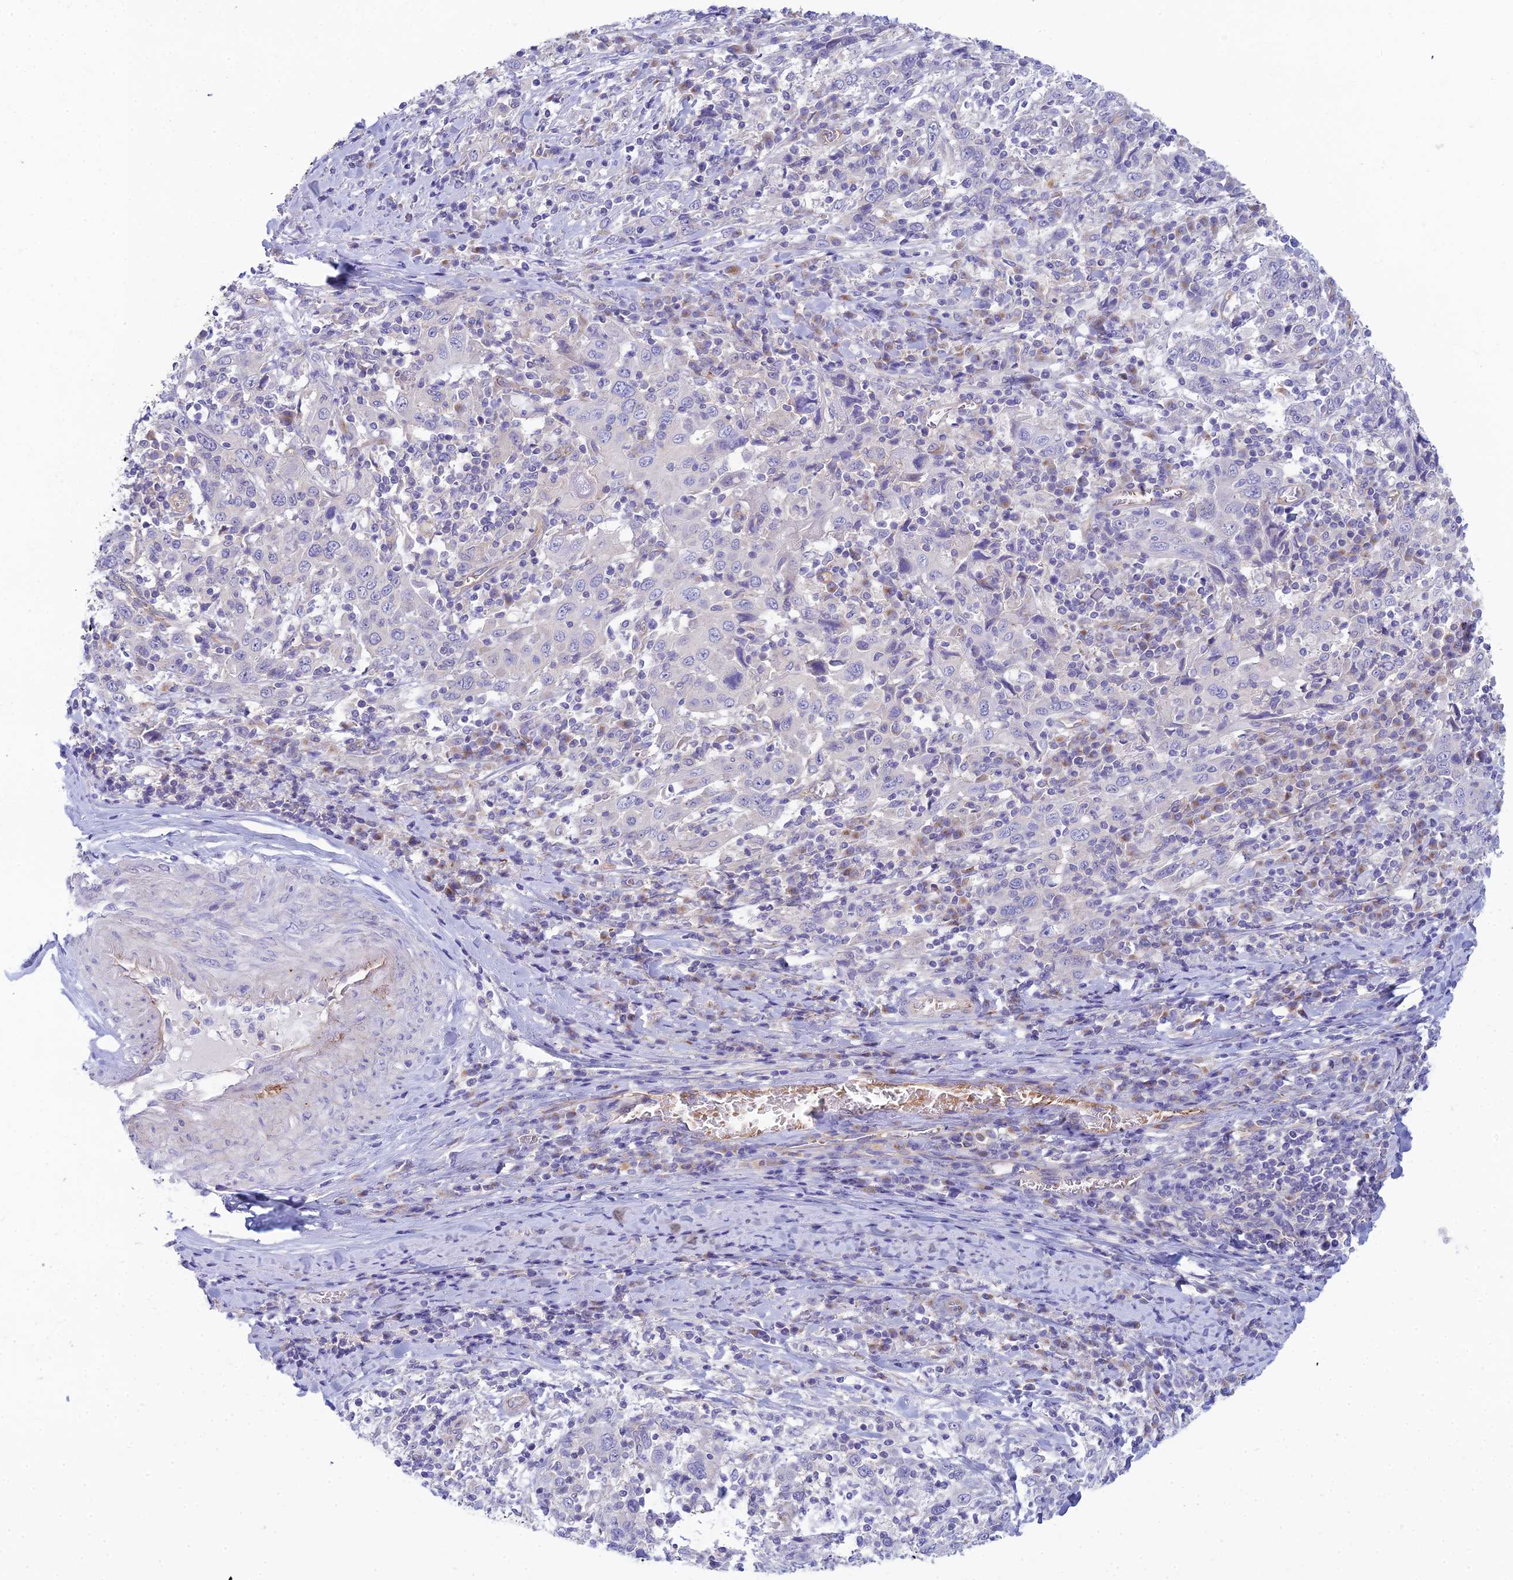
{"staining": {"intensity": "negative", "quantity": "none", "location": "none"}, "tissue": "cervical cancer", "cell_type": "Tumor cells", "image_type": "cancer", "snomed": [{"axis": "morphology", "description": "Squamous cell carcinoma, NOS"}, {"axis": "topography", "description": "Cervix"}], "caption": "Cervical cancer (squamous cell carcinoma) was stained to show a protein in brown. There is no significant expression in tumor cells.", "gene": "ZNF564", "patient": {"sex": "female", "age": 46}}